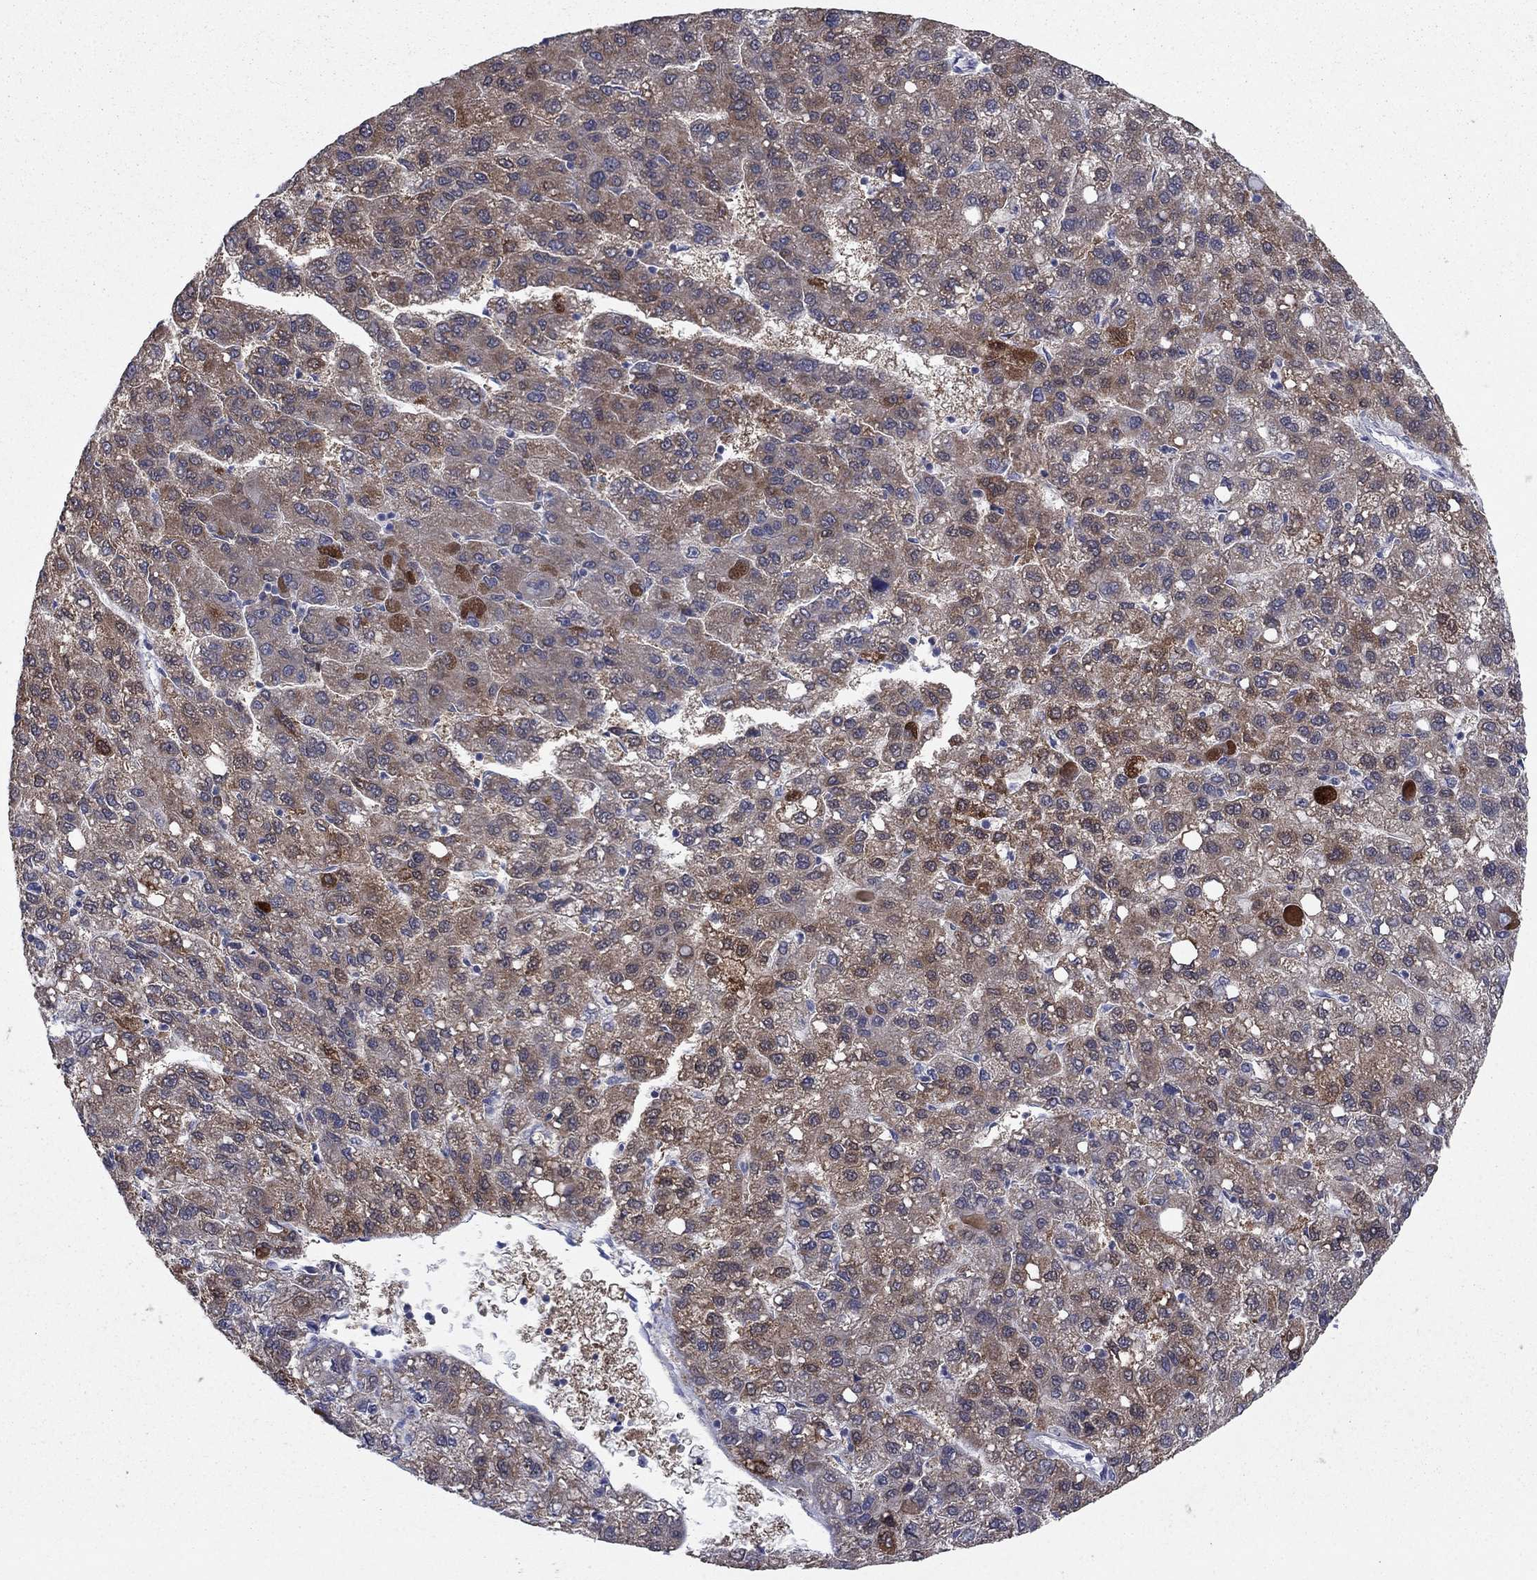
{"staining": {"intensity": "moderate", "quantity": "25%-75%", "location": "cytoplasmic/membranous"}, "tissue": "liver cancer", "cell_type": "Tumor cells", "image_type": "cancer", "snomed": [{"axis": "morphology", "description": "Carcinoma, Hepatocellular, NOS"}, {"axis": "topography", "description": "Liver"}], "caption": "Brown immunohistochemical staining in human liver cancer (hepatocellular carcinoma) demonstrates moderate cytoplasmic/membranous positivity in about 25%-75% of tumor cells. (DAB (3,3'-diaminobenzidine) IHC with brightfield microscopy, high magnification).", "gene": "GRHPR", "patient": {"sex": "female", "age": 82}}